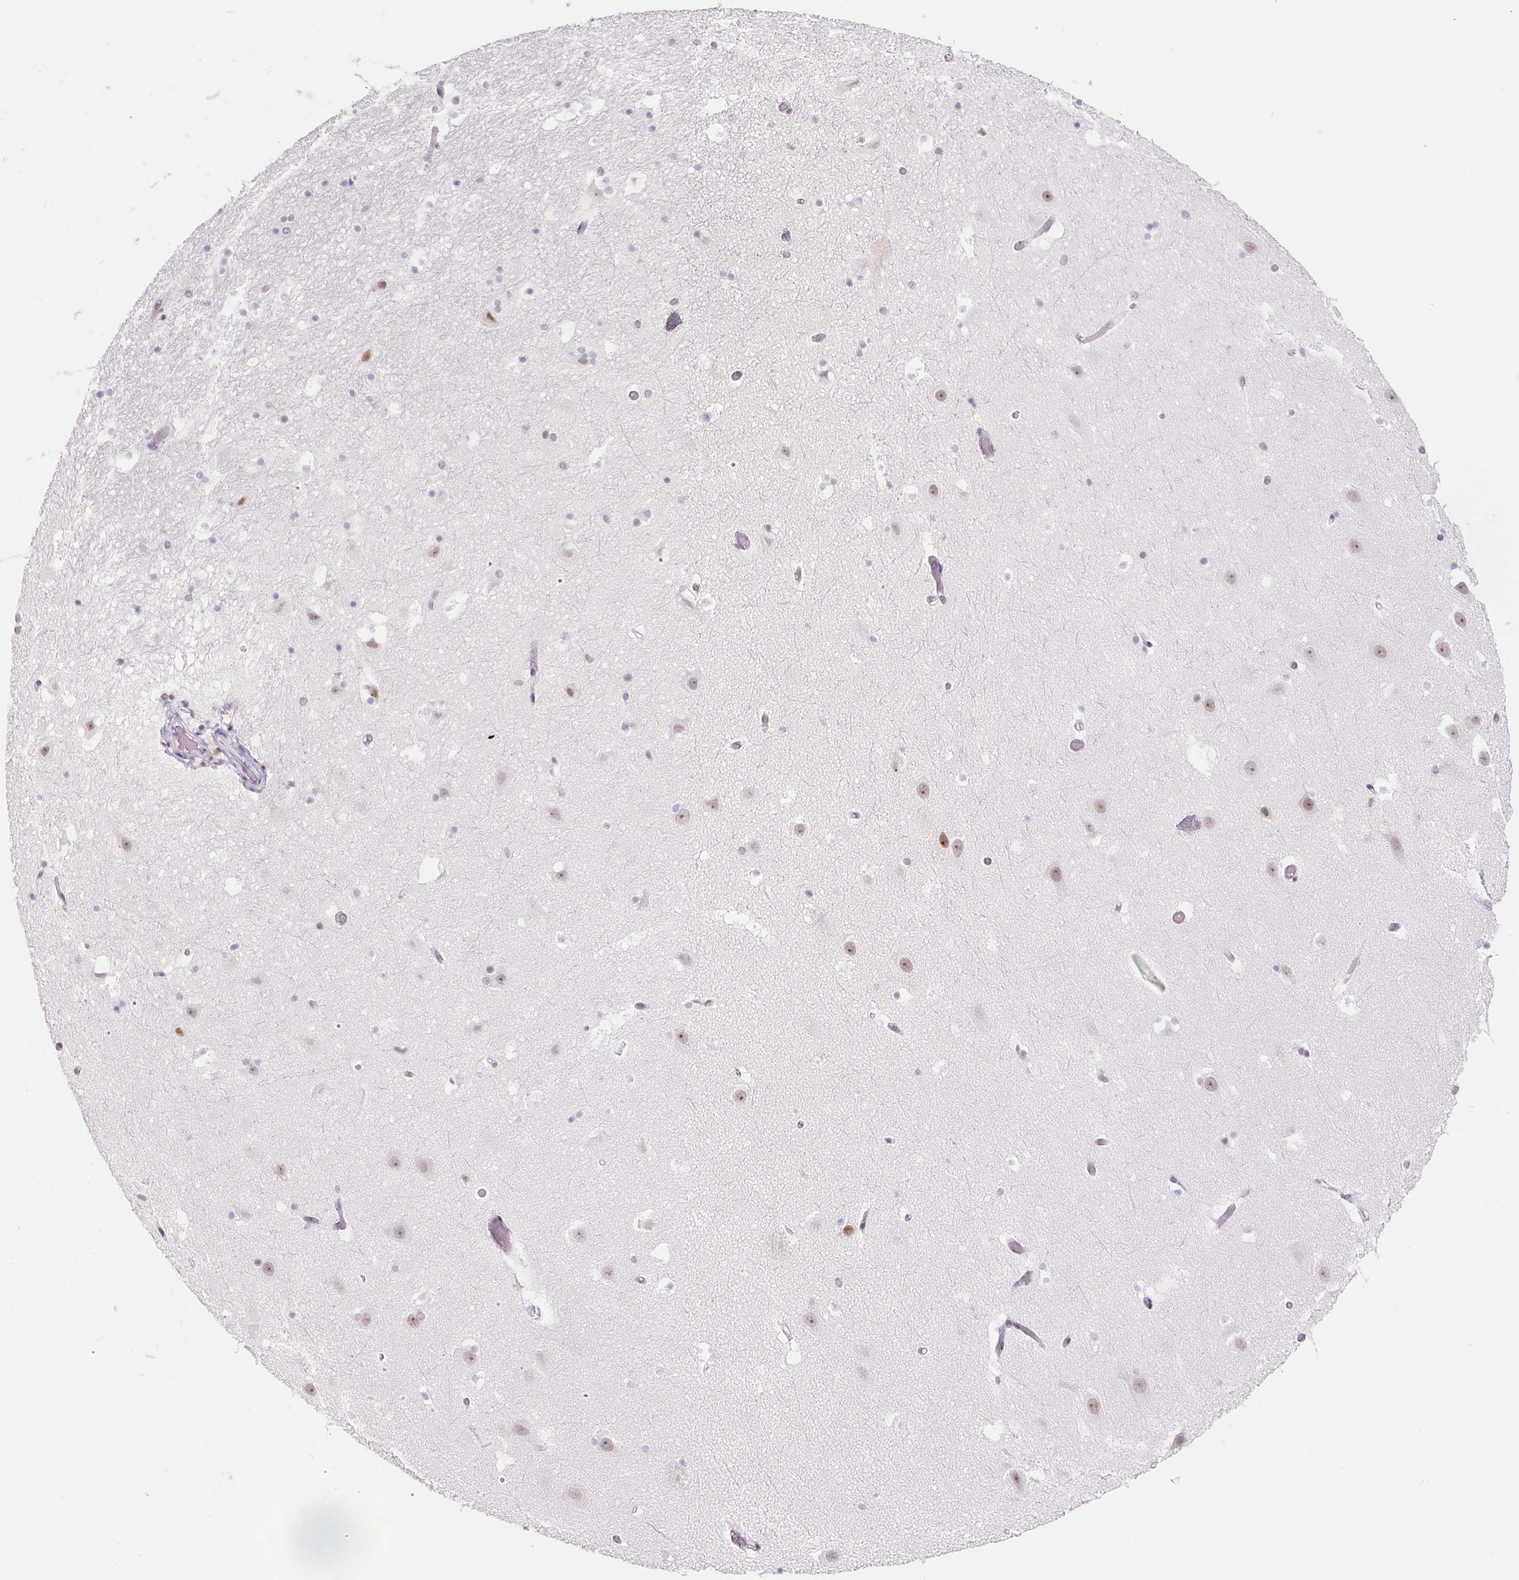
{"staining": {"intensity": "negative", "quantity": "none", "location": "none"}, "tissue": "hippocampus", "cell_type": "Glial cells", "image_type": "normal", "snomed": [{"axis": "morphology", "description": "Normal tissue, NOS"}, {"axis": "topography", "description": "Hippocampus"}], "caption": "Image shows no protein positivity in glial cells of unremarkable hippocampus.", "gene": "ZIC4", "patient": {"sex": "male", "age": 26}}